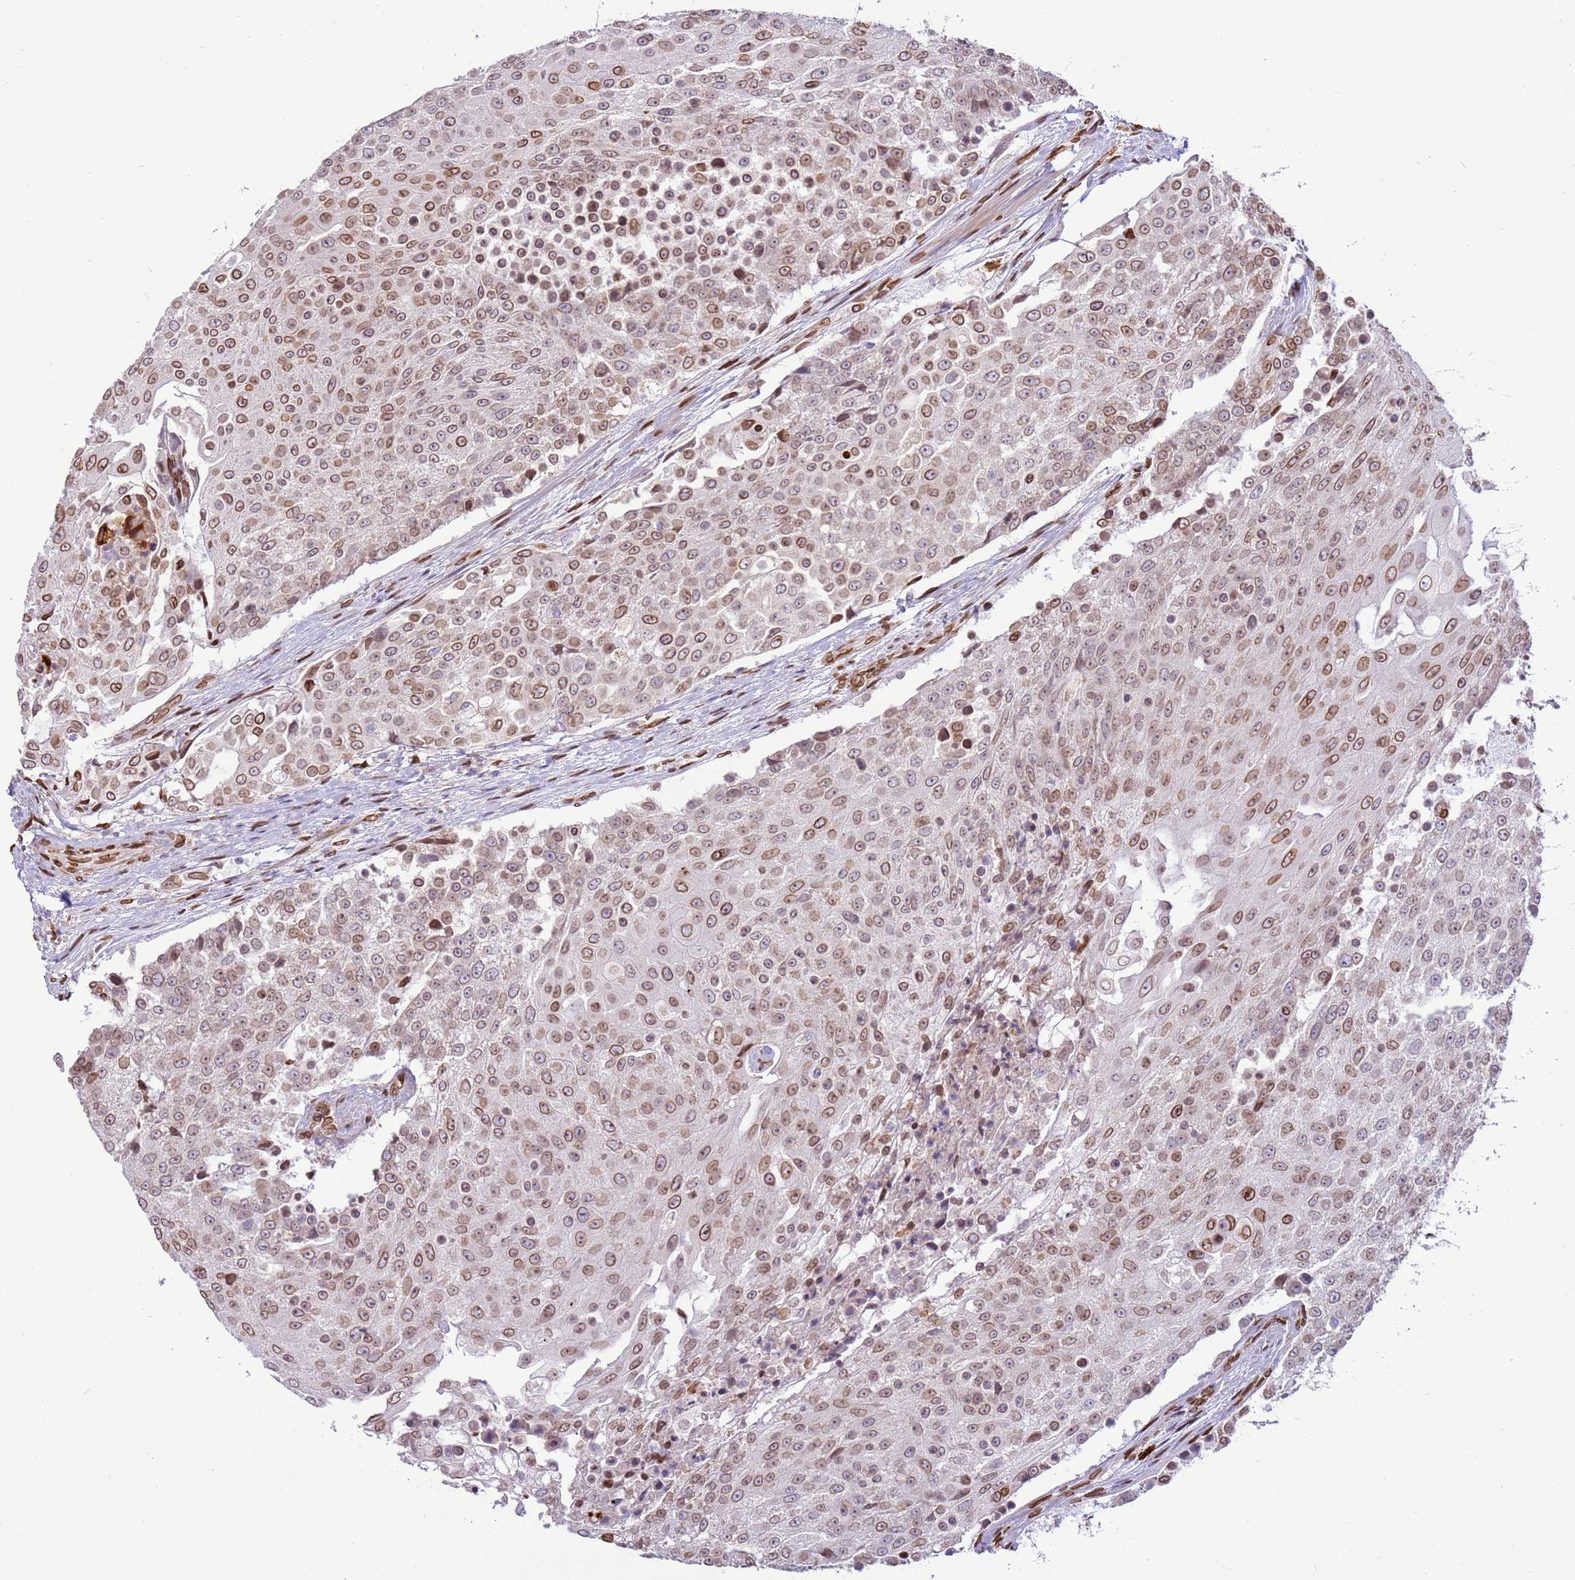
{"staining": {"intensity": "moderate", "quantity": ">75%", "location": "cytoplasmic/membranous,nuclear"}, "tissue": "urothelial cancer", "cell_type": "Tumor cells", "image_type": "cancer", "snomed": [{"axis": "morphology", "description": "Urothelial carcinoma, High grade"}, {"axis": "topography", "description": "Urinary bladder"}], "caption": "Brown immunohistochemical staining in urothelial cancer exhibits moderate cytoplasmic/membranous and nuclear staining in about >75% of tumor cells.", "gene": "TMEM47", "patient": {"sex": "female", "age": 63}}